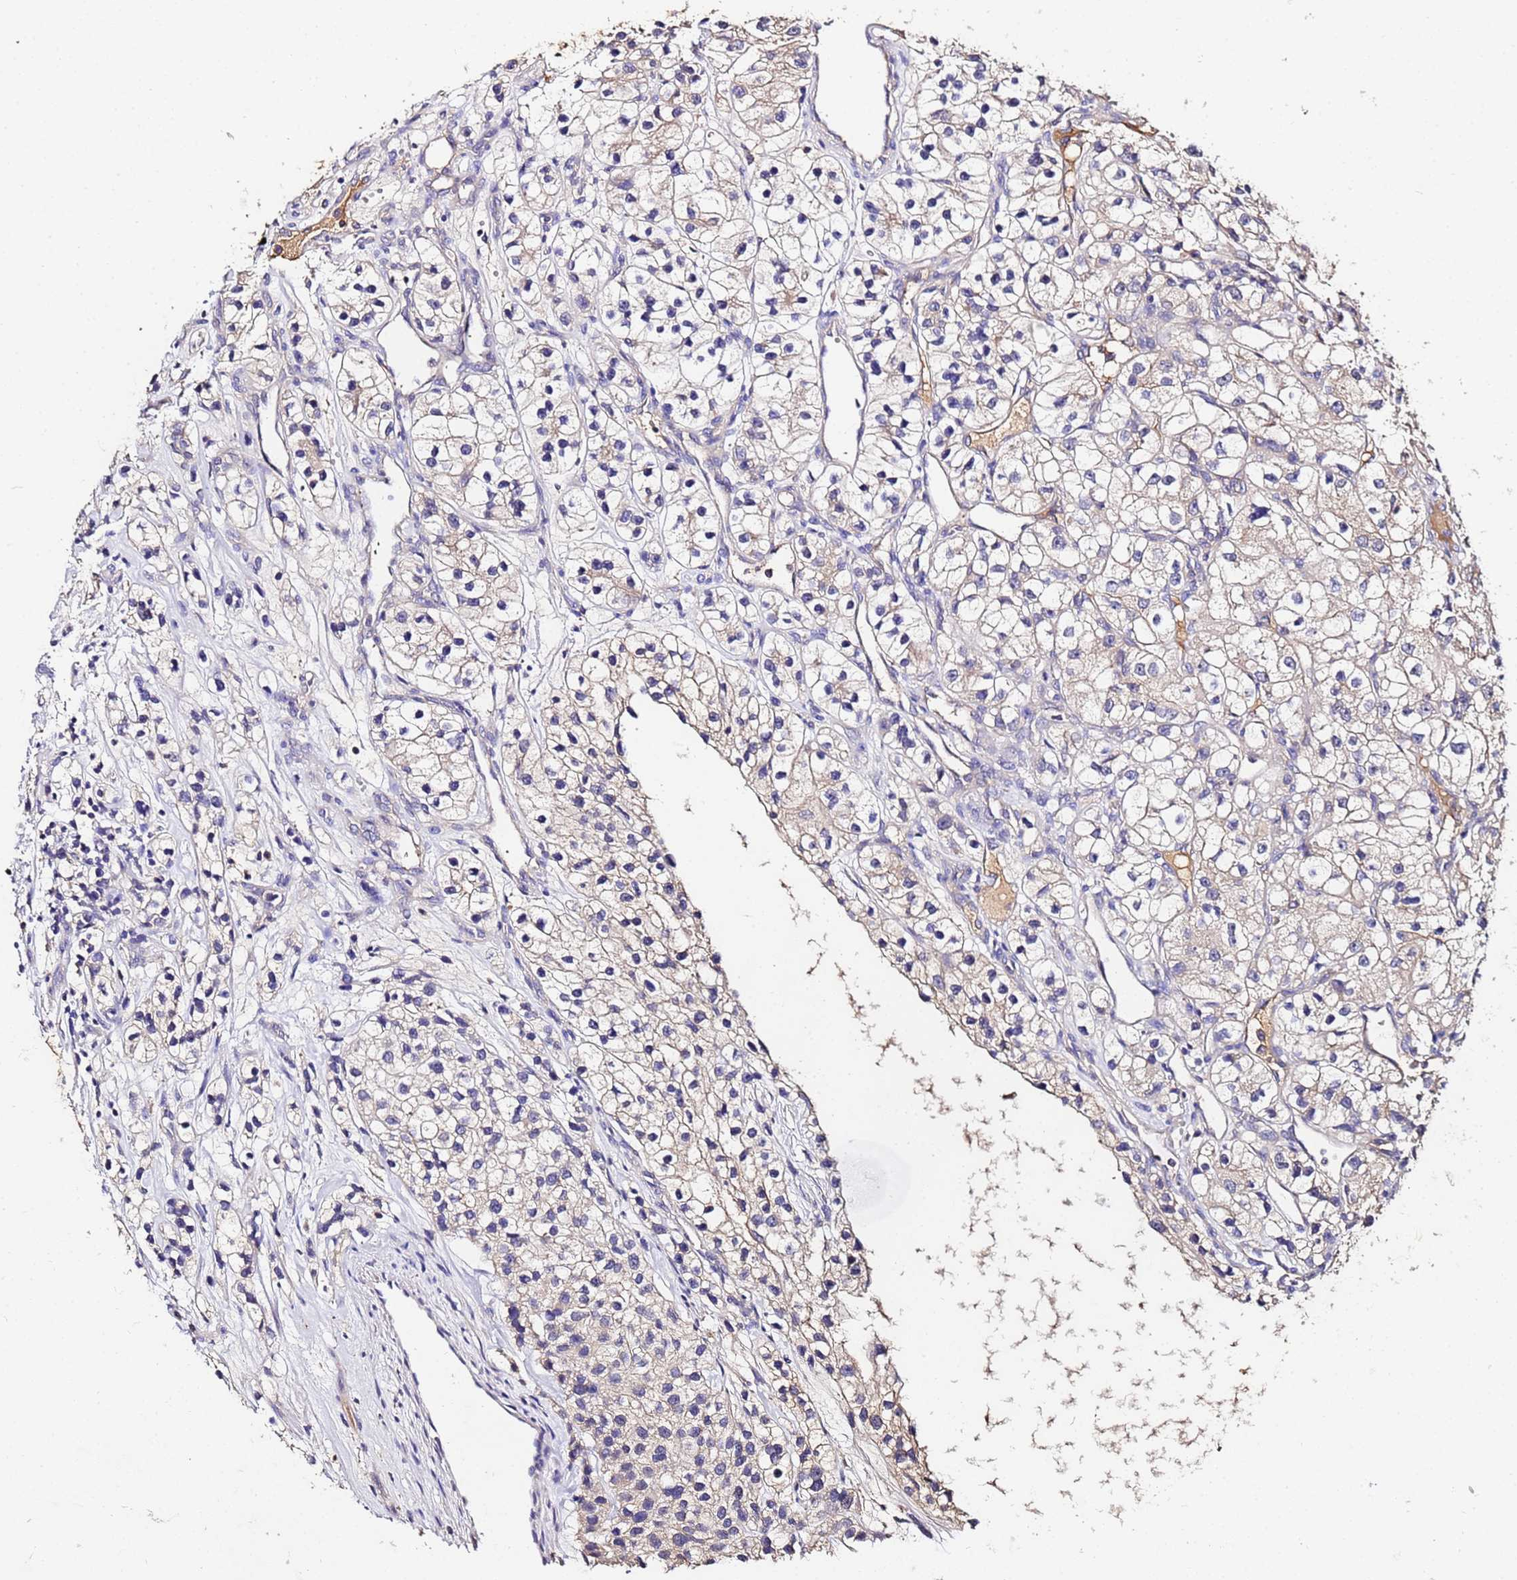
{"staining": {"intensity": "weak", "quantity": "<25%", "location": "cytoplasmic/membranous"}, "tissue": "renal cancer", "cell_type": "Tumor cells", "image_type": "cancer", "snomed": [{"axis": "morphology", "description": "Adenocarcinoma, NOS"}, {"axis": "topography", "description": "Kidney"}], "caption": "Immunohistochemistry (IHC) of renal adenocarcinoma displays no staining in tumor cells.", "gene": "MTERF1", "patient": {"sex": "female", "age": 57}}